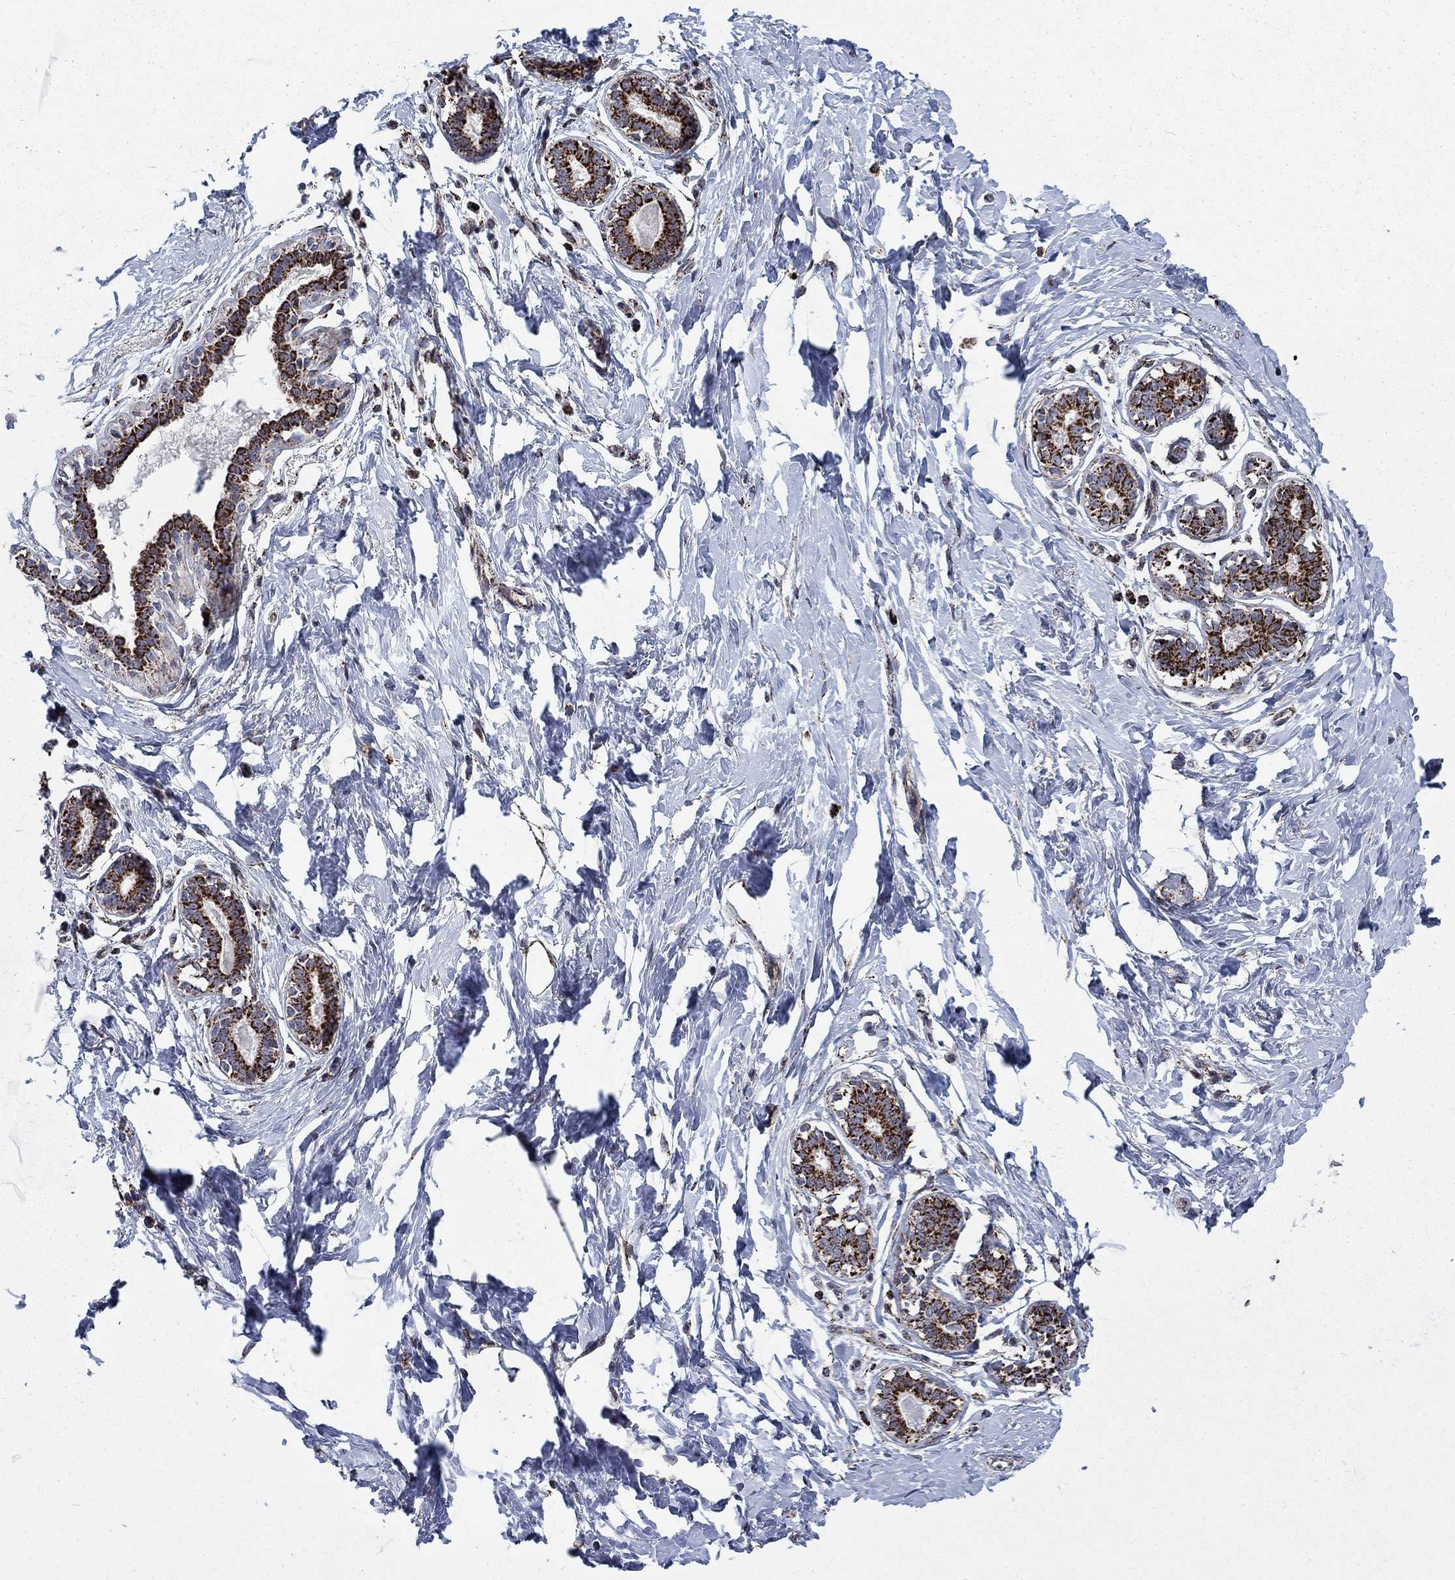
{"staining": {"intensity": "negative", "quantity": "none", "location": "none"}, "tissue": "breast", "cell_type": "Adipocytes", "image_type": "normal", "snomed": [{"axis": "morphology", "description": "Normal tissue, NOS"}, {"axis": "morphology", "description": "Lobular carcinoma, in situ"}, {"axis": "topography", "description": "Breast"}], "caption": "Breast was stained to show a protein in brown. There is no significant staining in adipocytes. Brightfield microscopy of immunohistochemistry stained with DAB (3,3'-diaminobenzidine) (brown) and hematoxylin (blue), captured at high magnification.", "gene": "MOAP1", "patient": {"sex": "female", "age": 35}}